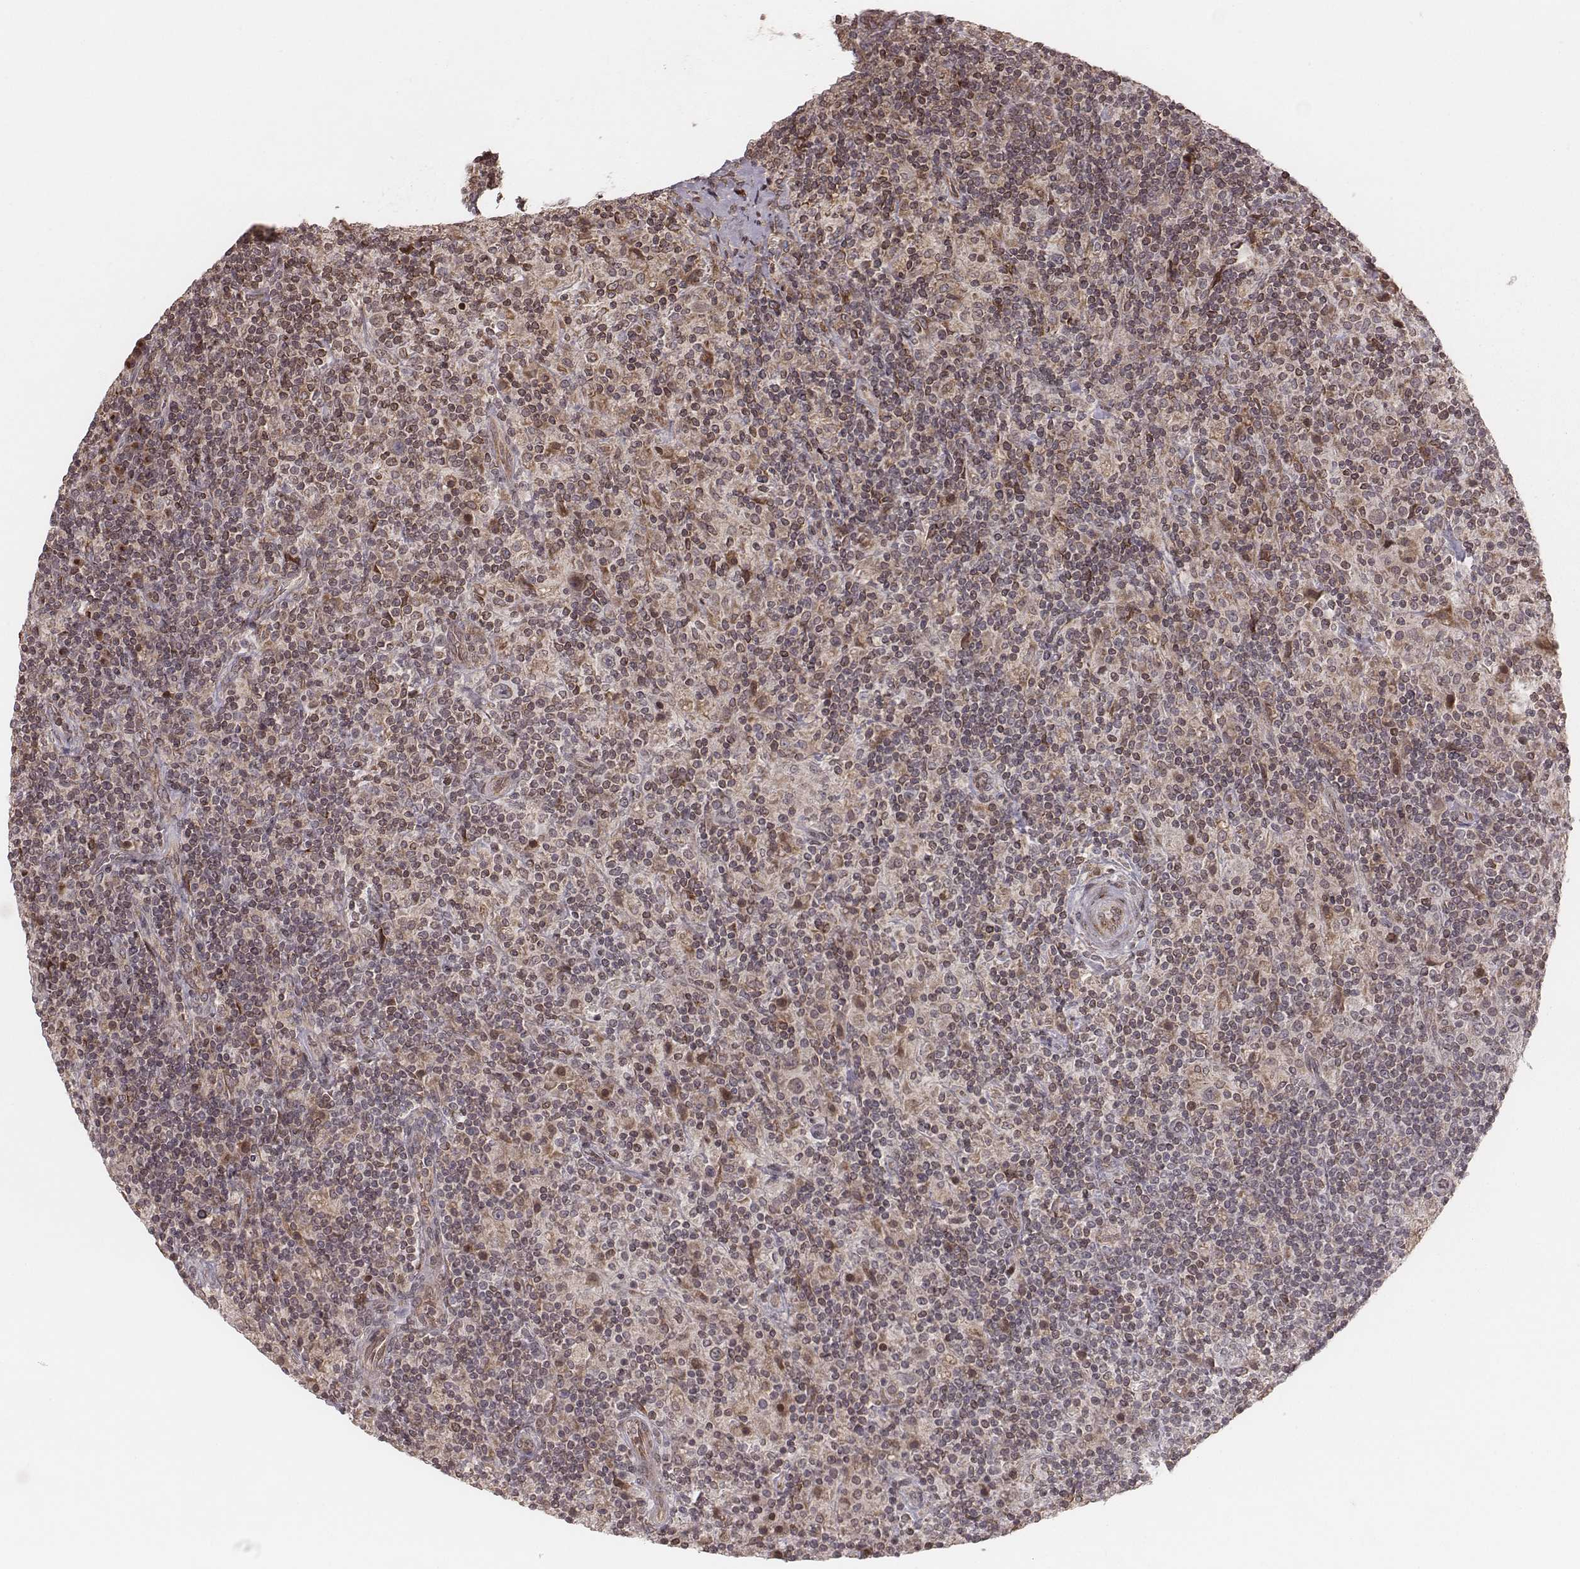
{"staining": {"intensity": "weak", "quantity": ">75%", "location": "cytoplasmic/membranous"}, "tissue": "lymphoma", "cell_type": "Tumor cells", "image_type": "cancer", "snomed": [{"axis": "morphology", "description": "Hodgkin's disease, NOS"}, {"axis": "topography", "description": "Lymph node"}], "caption": "A high-resolution micrograph shows IHC staining of lymphoma, which reveals weak cytoplasmic/membranous expression in about >75% of tumor cells. (DAB IHC with brightfield microscopy, high magnification).", "gene": "MYO19", "patient": {"sex": "male", "age": 70}}